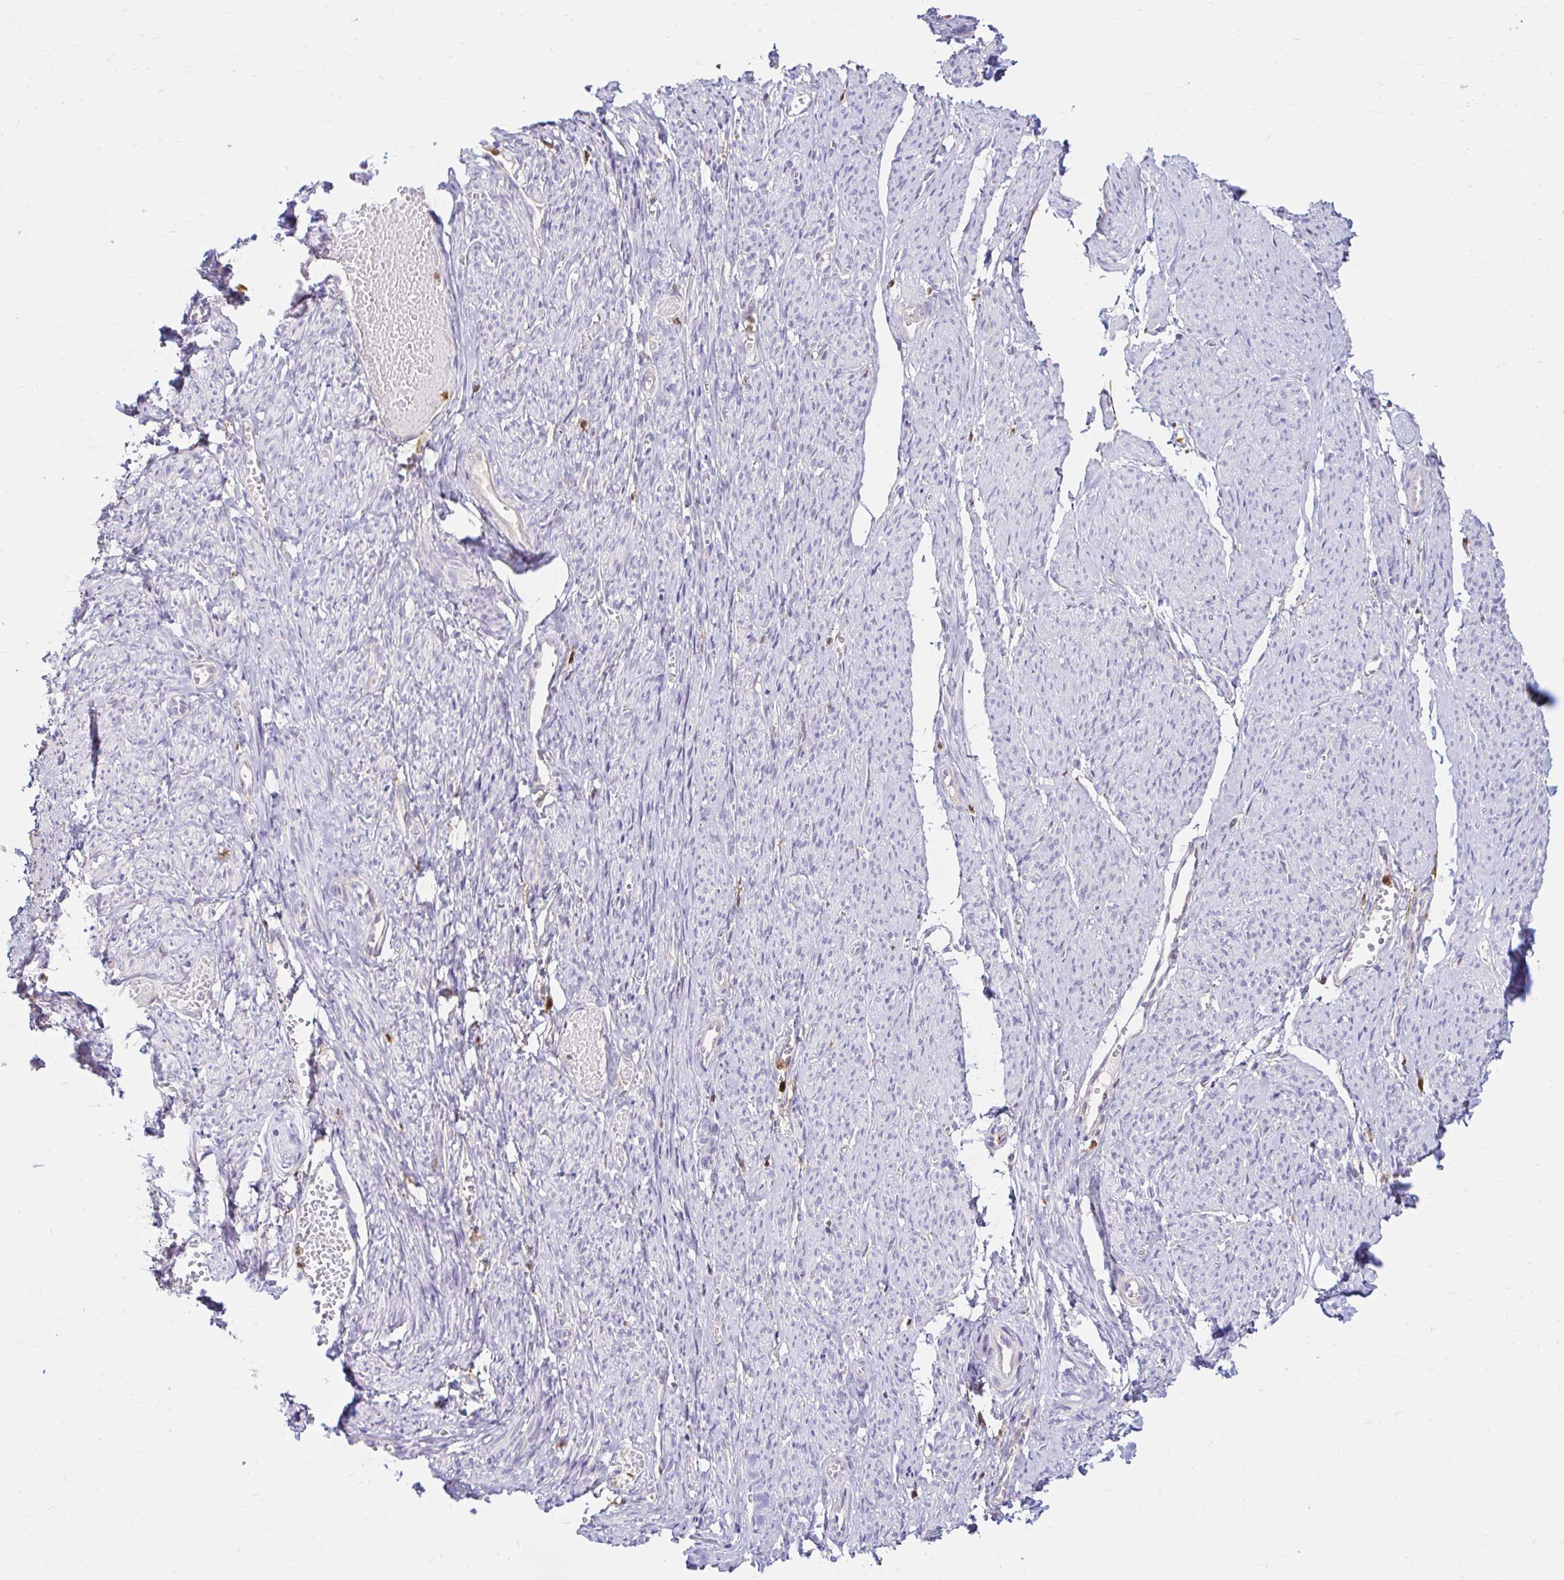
{"staining": {"intensity": "negative", "quantity": "none", "location": "none"}, "tissue": "smooth muscle", "cell_type": "Smooth muscle cells", "image_type": "normal", "snomed": [{"axis": "morphology", "description": "Normal tissue, NOS"}, {"axis": "topography", "description": "Smooth muscle"}], "caption": "Smooth muscle cells show no significant protein positivity in unremarkable smooth muscle. (Stains: DAB IHC with hematoxylin counter stain, Microscopy: brightfield microscopy at high magnification).", "gene": "PYCARD", "patient": {"sex": "female", "age": 65}}